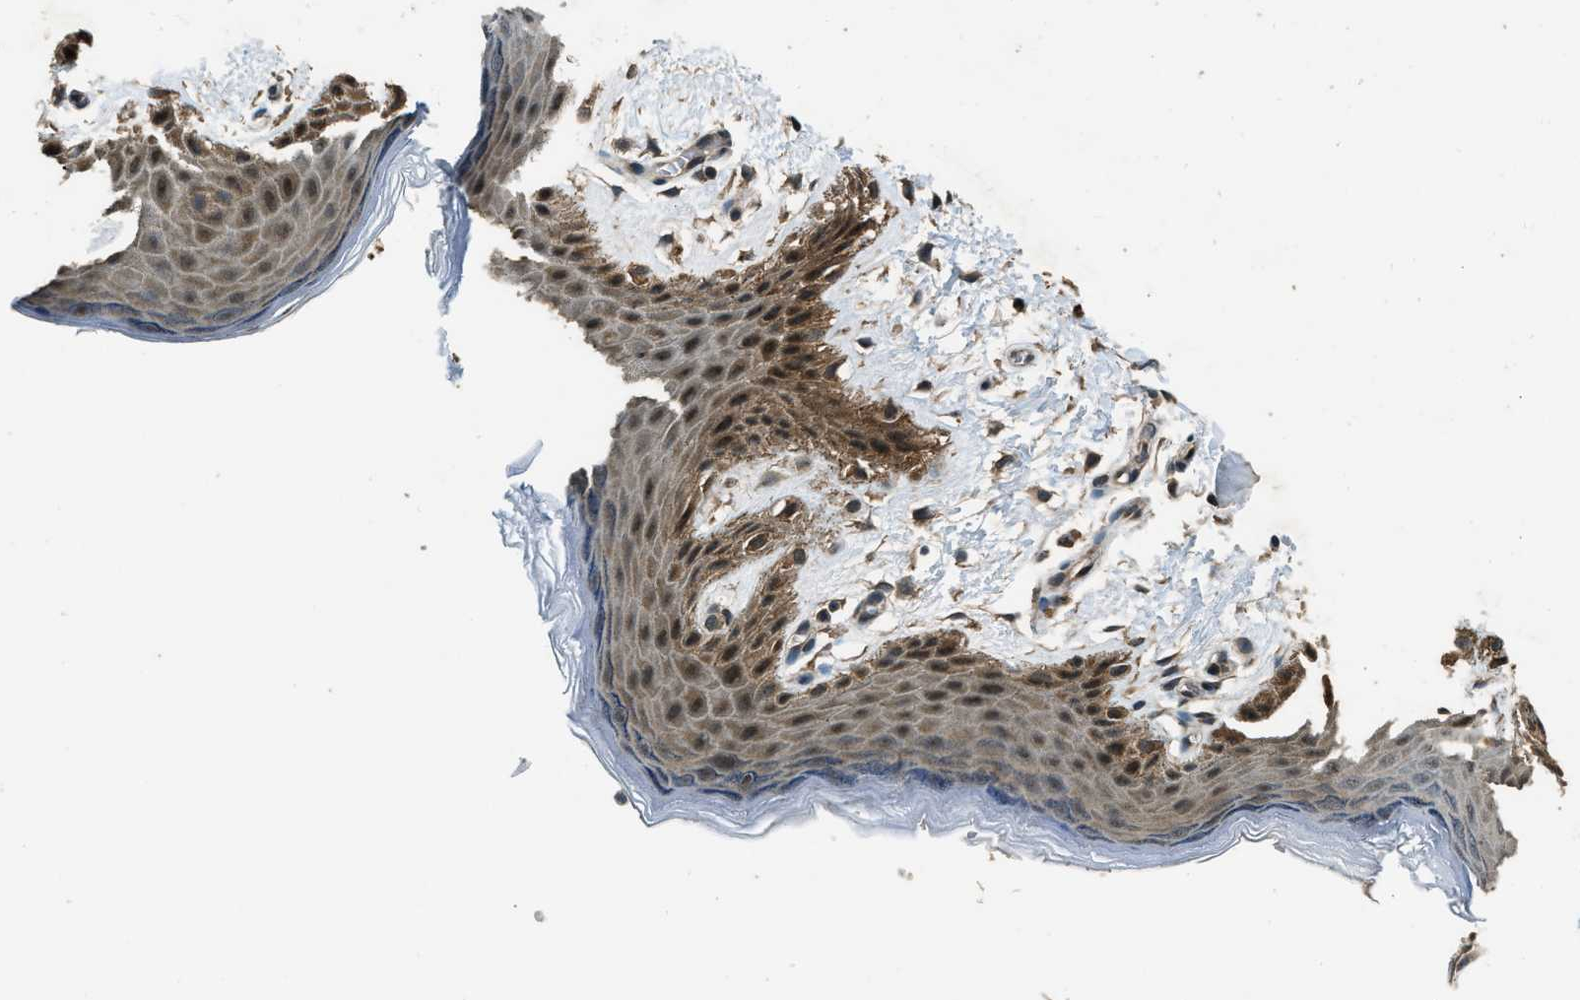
{"staining": {"intensity": "moderate", "quantity": ">75%", "location": "cytoplasmic/membranous,nuclear"}, "tissue": "skin", "cell_type": "Epidermal cells", "image_type": "normal", "snomed": [{"axis": "morphology", "description": "Normal tissue, NOS"}, {"axis": "topography", "description": "Anal"}], "caption": "Protein expression analysis of unremarkable skin displays moderate cytoplasmic/membranous,nuclear expression in about >75% of epidermal cells. (DAB (3,3'-diaminobenzidine) IHC, brown staining for protein, blue staining for nuclei).", "gene": "NUDCD3", "patient": {"sex": "male", "age": 44}}